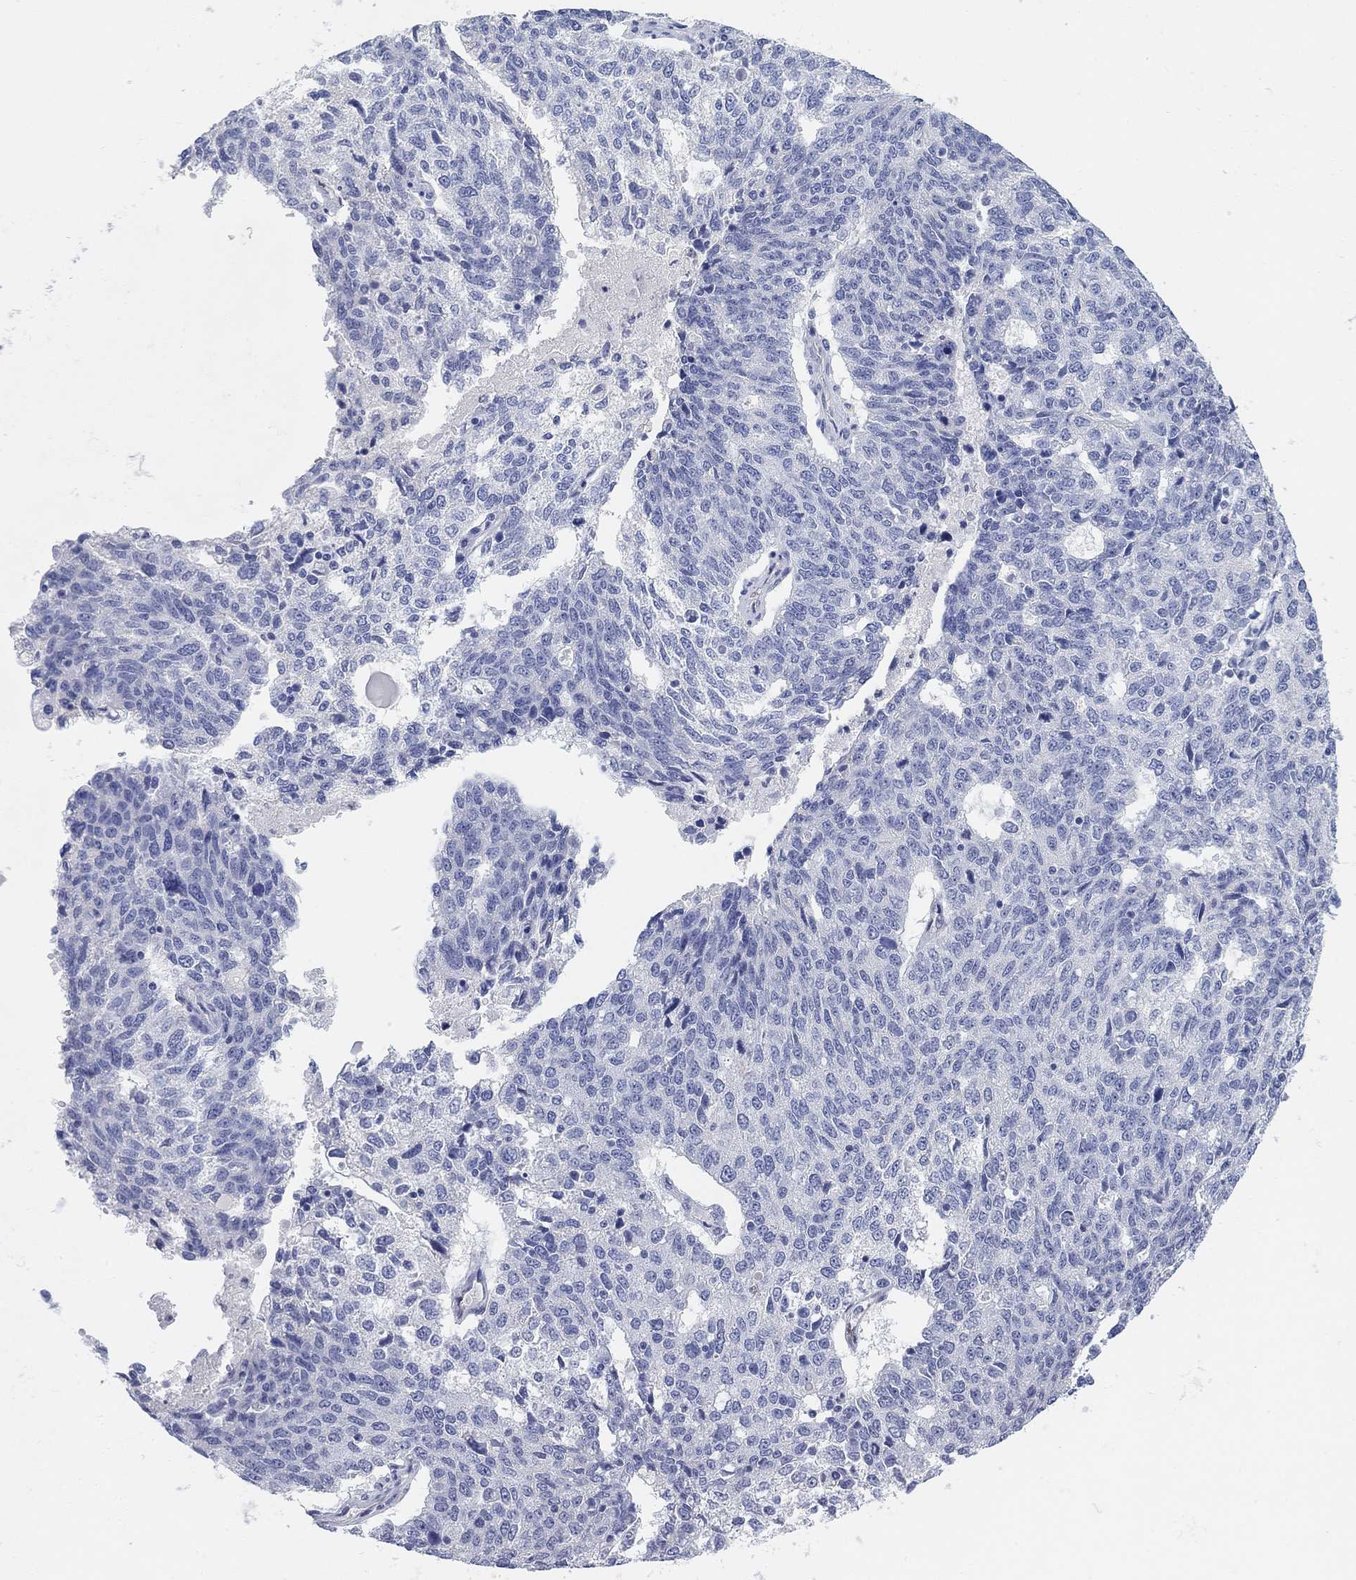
{"staining": {"intensity": "negative", "quantity": "none", "location": "none"}, "tissue": "ovarian cancer", "cell_type": "Tumor cells", "image_type": "cancer", "snomed": [{"axis": "morphology", "description": "Cystadenocarcinoma, serous, NOS"}, {"axis": "topography", "description": "Ovary"}], "caption": "Immunohistochemical staining of ovarian cancer (serous cystadenocarcinoma) shows no significant staining in tumor cells.", "gene": "VAT1L", "patient": {"sex": "female", "age": 71}}